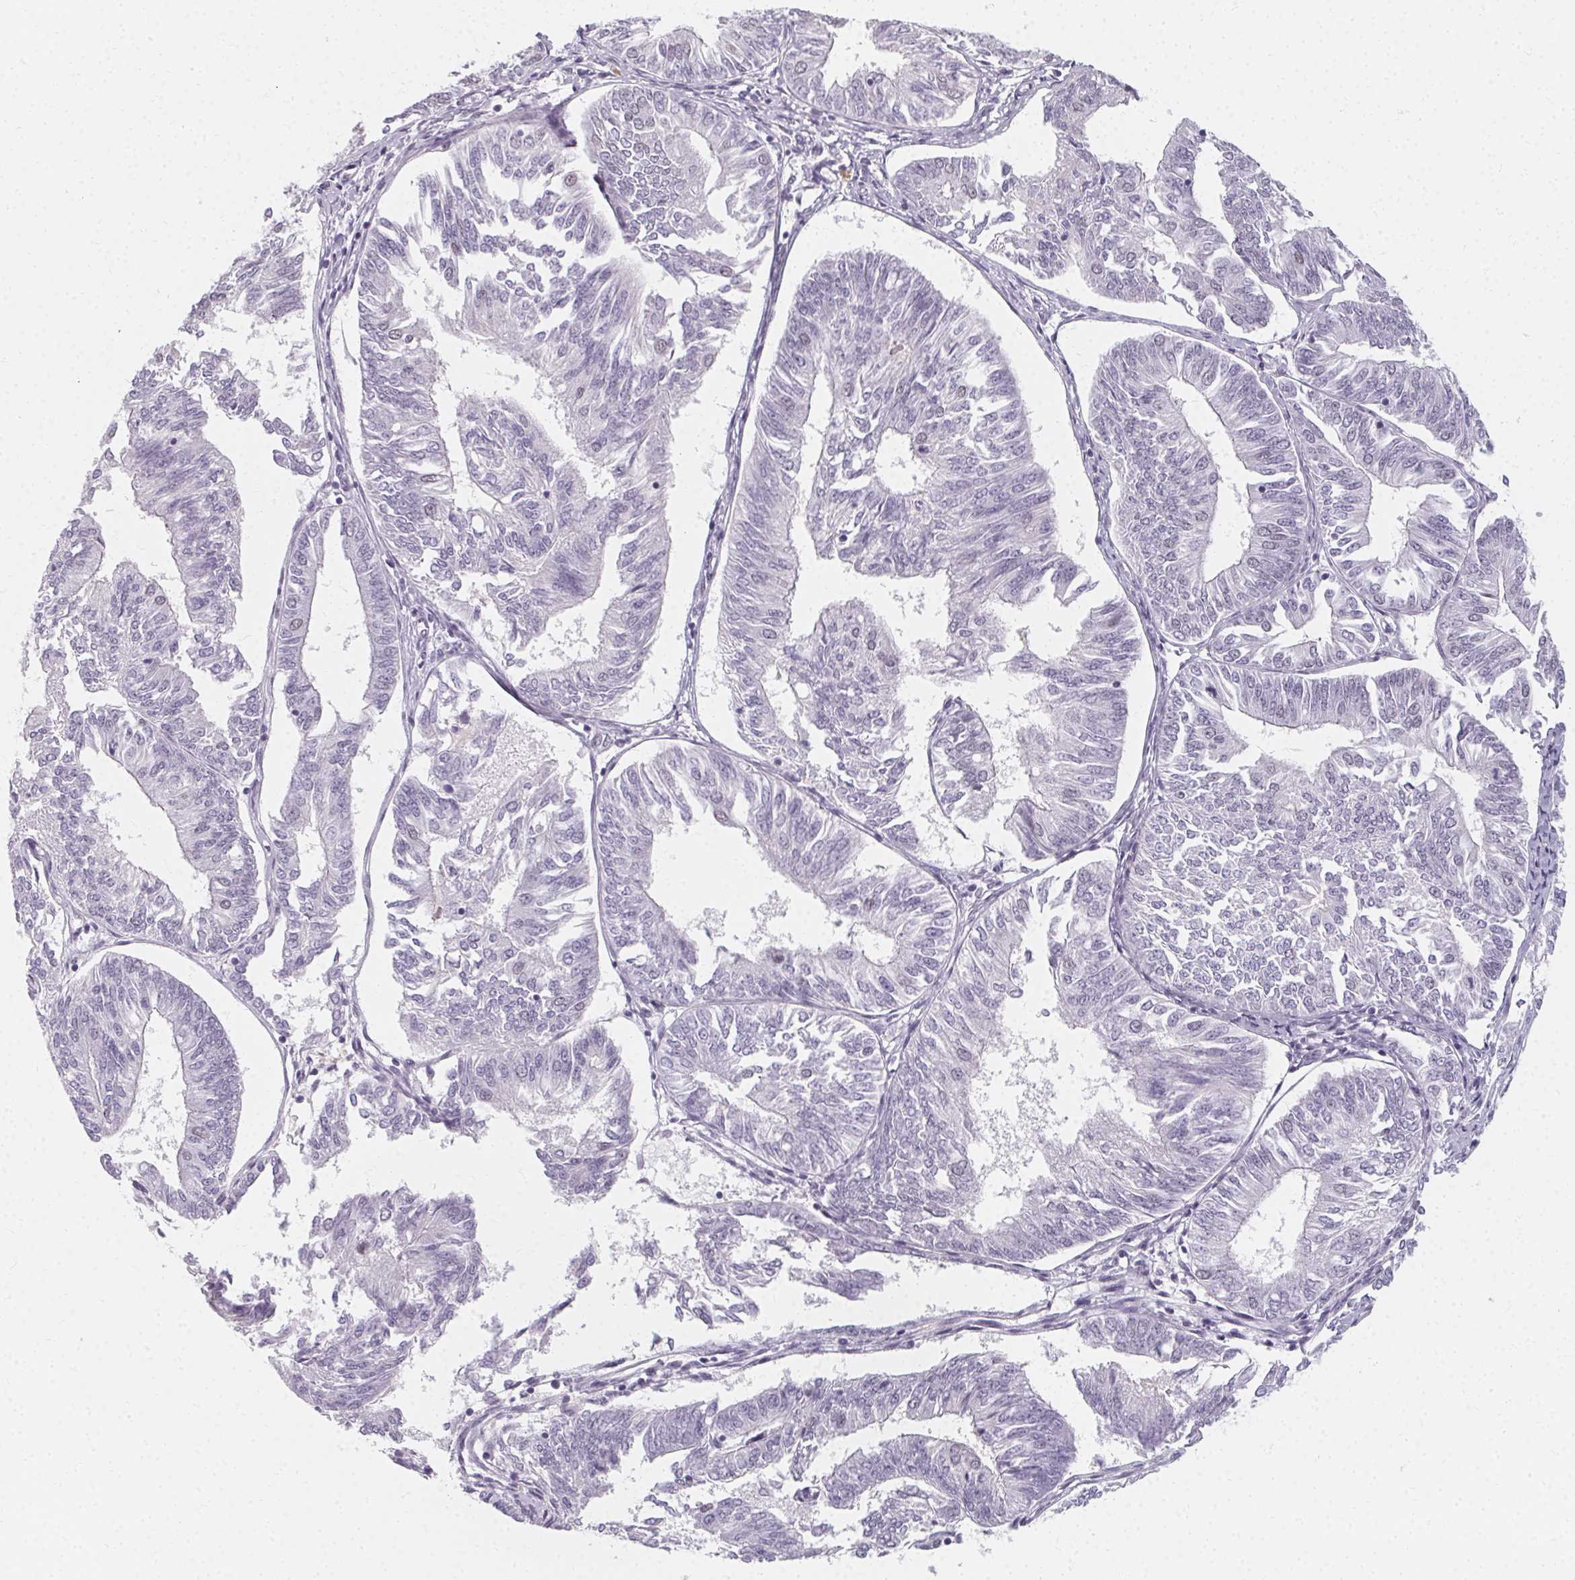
{"staining": {"intensity": "negative", "quantity": "none", "location": "none"}, "tissue": "endometrial cancer", "cell_type": "Tumor cells", "image_type": "cancer", "snomed": [{"axis": "morphology", "description": "Adenocarcinoma, NOS"}, {"axis": "topography", "description": "Endometrium"}], "caption": "An immunohistochemistry histopathology image of endometrial adenocarcinoma is shown. There is no staining in tumor cells of endometrial adenocarcinoma.", "gene": "SYNPR", "patient": {"sex": "female", "age": 58}}